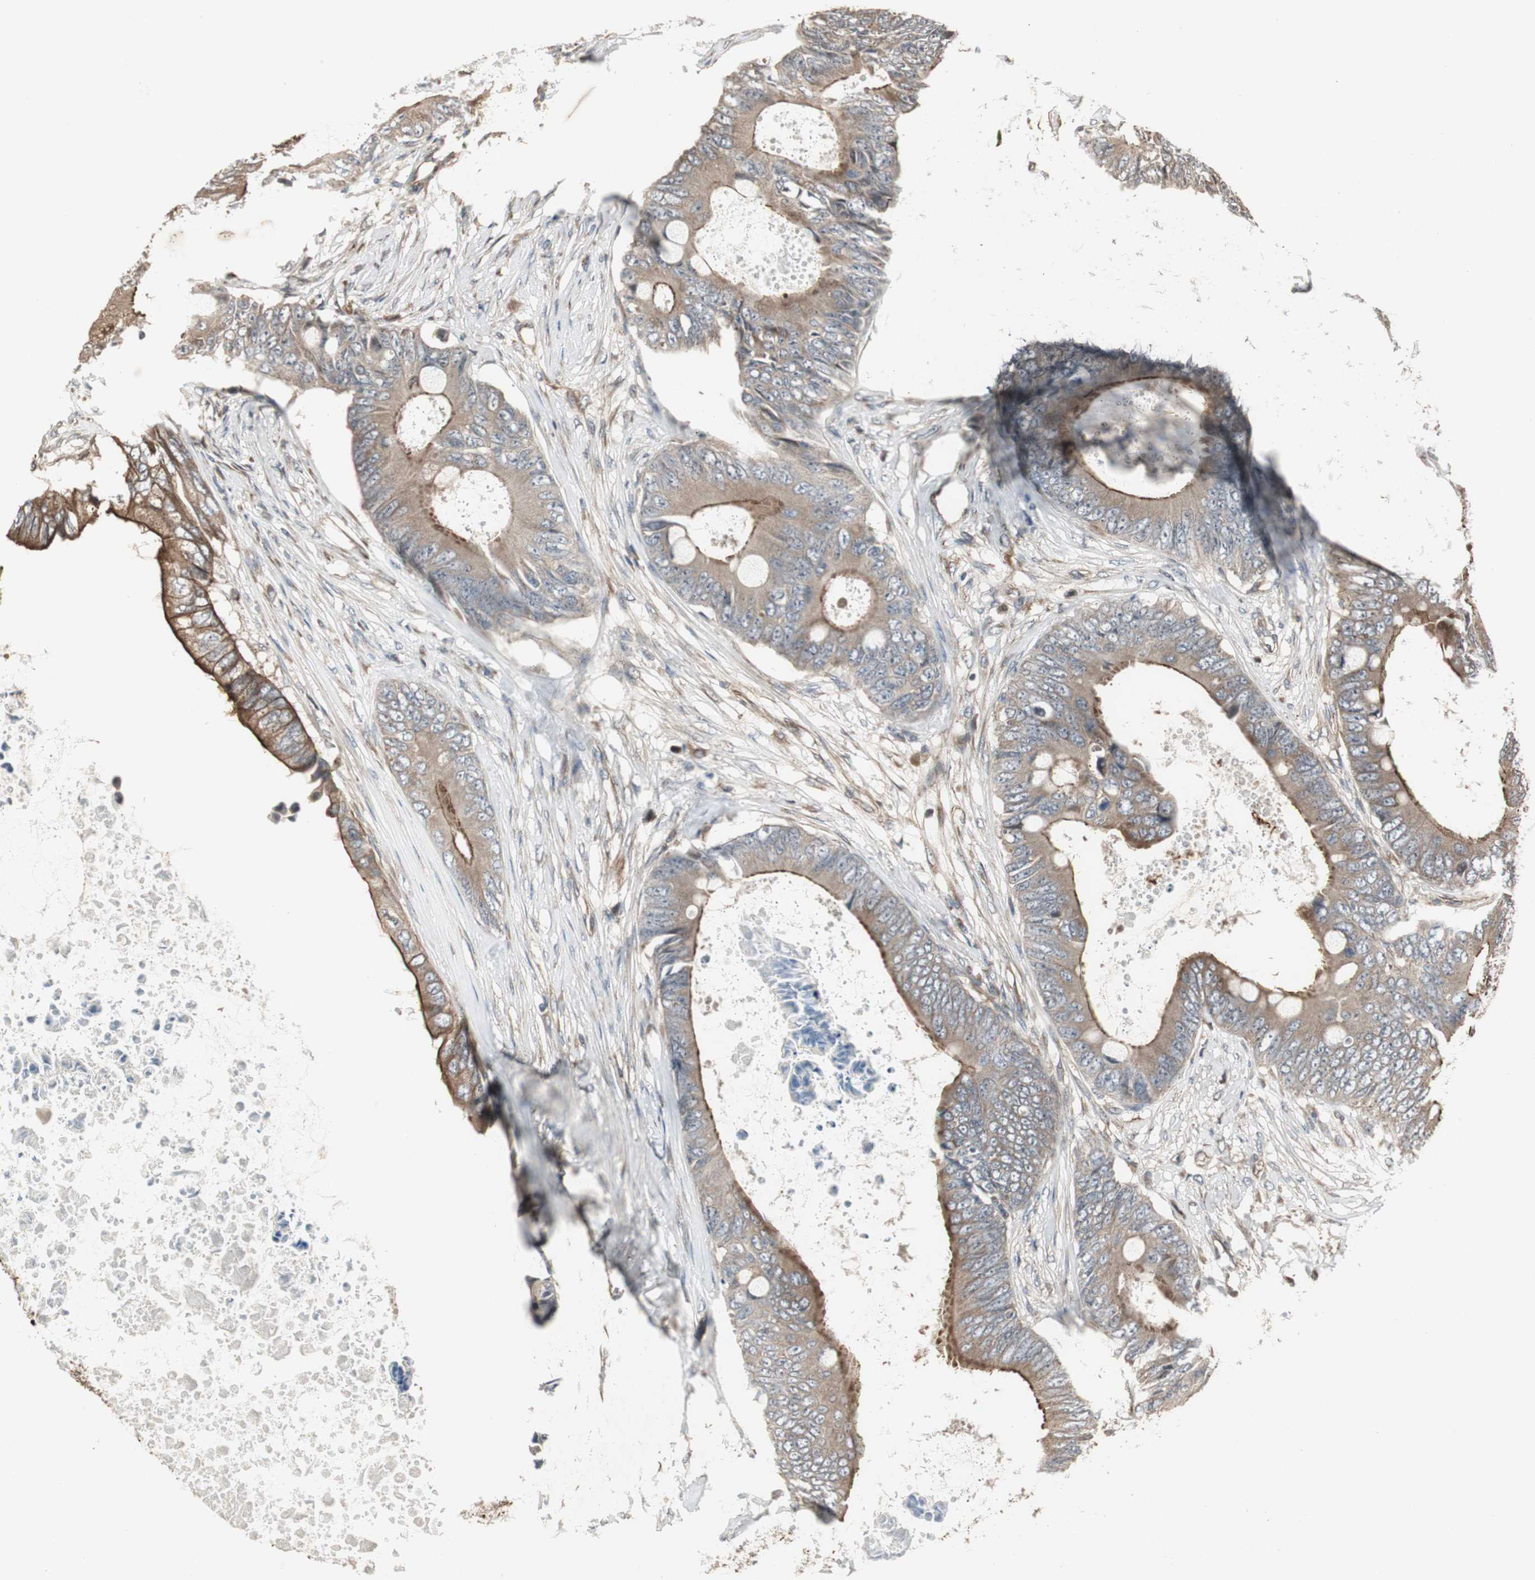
{"staining": {"intensity": "moderate", "quantity": ">75%", "location": "cytoplasmic/membranous"}, "tissue": "colorectal cancer", "cell_type": "Tumor cells", "image_type": "cancer", "snomed": [{"axis": "morphology", "description": "Normal tissue, NOS"}, {"axis": "morphology", "description": "Adenocarcinoma, NOS"}, {"axis": "topography", "description": "Rectum"}, {"axis": "topography", "description": "Peripheral nerve tissue"}], "caption": "Colorectal cancer stained with a brown dye reveals moderate cytoplasmic/membranous positive positivity in approximately >75% of tumor cells.", "gene": "CHP1", "patient": {"sex": "female", "age": 77}}